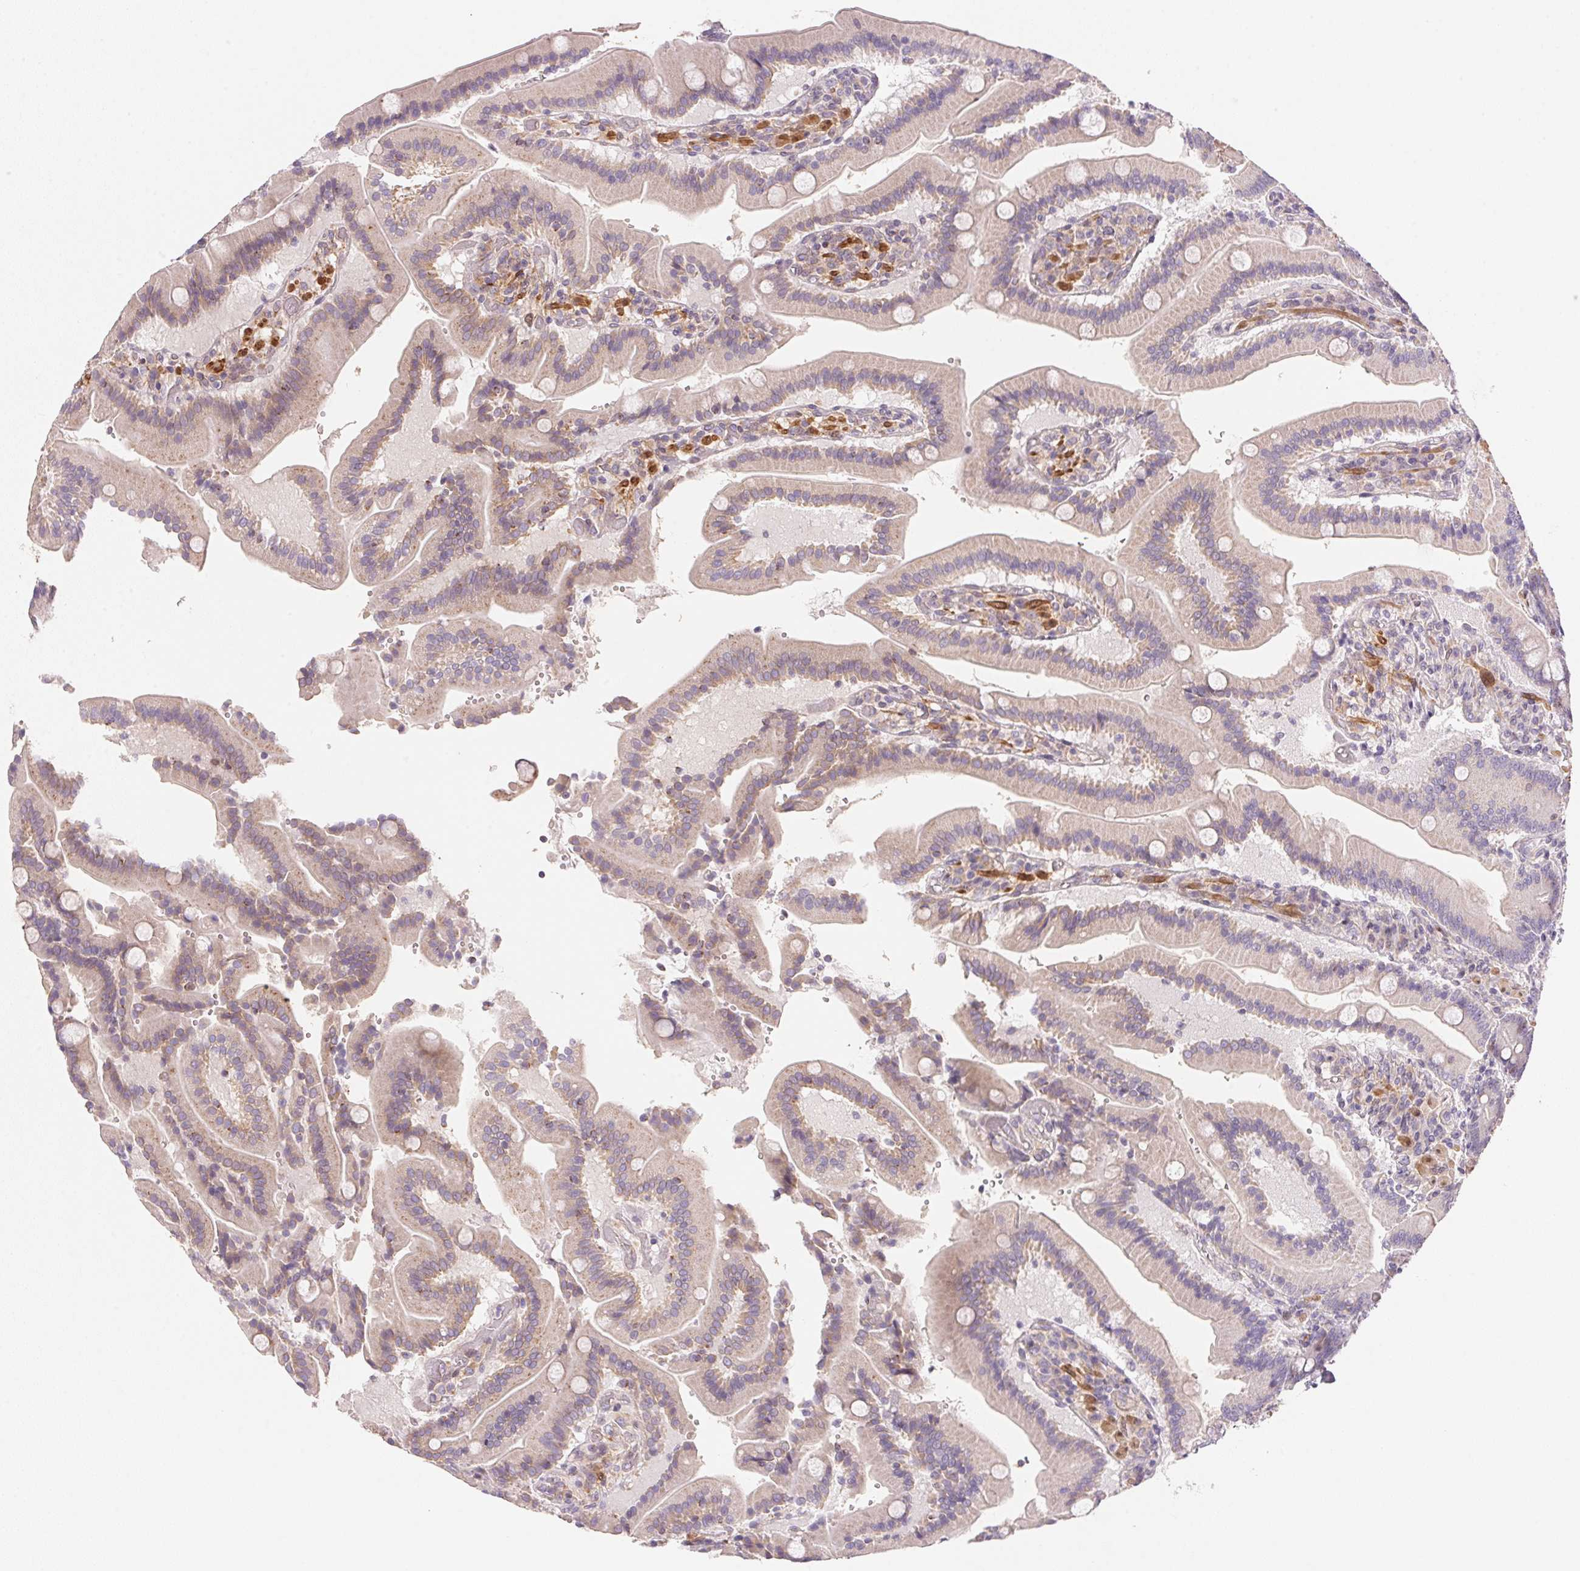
{"staining": {"intensity": "weak", "quantity": "25%-75%", "location": "cytoplasmic/membranous,nuclear"}, "tissue": "duodenum", "cell_type": "Glandular cells", "image_type": "normal", "snomed": [{"axis": "morphology", "description": "Normal tissue, NOS"}, {"axis": "topography", "description": "Duodenum"}], "caption": "IHC micrograph of benign duodenum: human duodenum stained using IHC demonstrates low levels of weak protein expression localized specifically in the cytoplasmic/membranous,nuclear of glandular cells, appearing as a cytoplasmic/membranous,nuclear brown color.", "gene": "SMTN", "patient": {"sex": "female", "age": 62}}